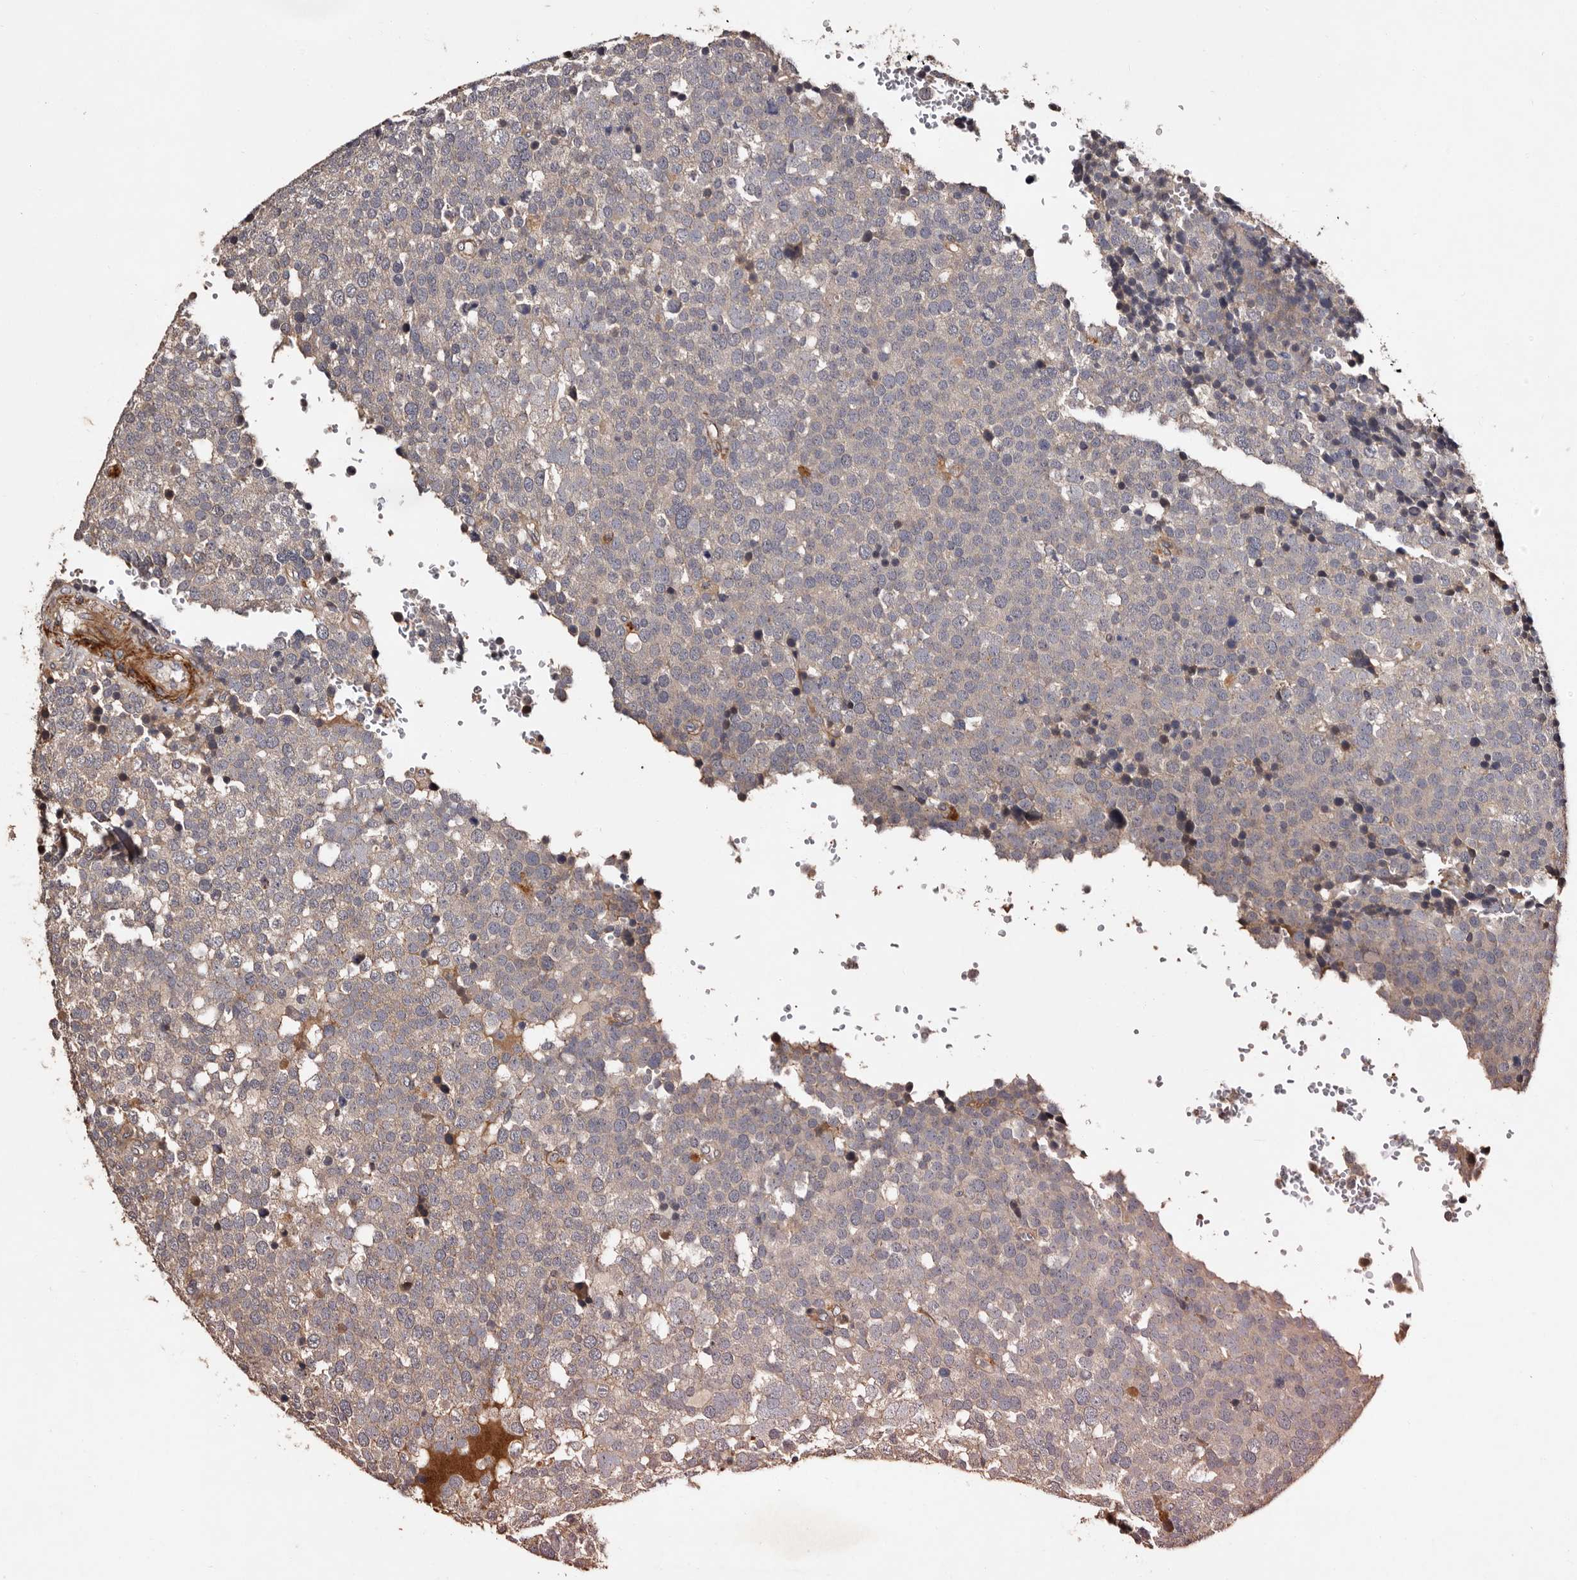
{"staining": {"intensity": "weak", "quantity": "<25%", "location": "cytoplasmic/membranous"}, "tissue": "testis cancer", "cell_type": "Tumor cells", "image_type": "cancer", "snomed": [{"axis": "morphology", "description": "Seminoma, NOS"}, {"axis": "topography", "description": "Testis"}], "caption": "IHC histopathology image of neoplastic tissue: seminoma (testis) stained with DAB reveals no significant protein staining in tumor cells.", "gene": "PRKD3", "patient": {"sex": "male", "age": 71}}